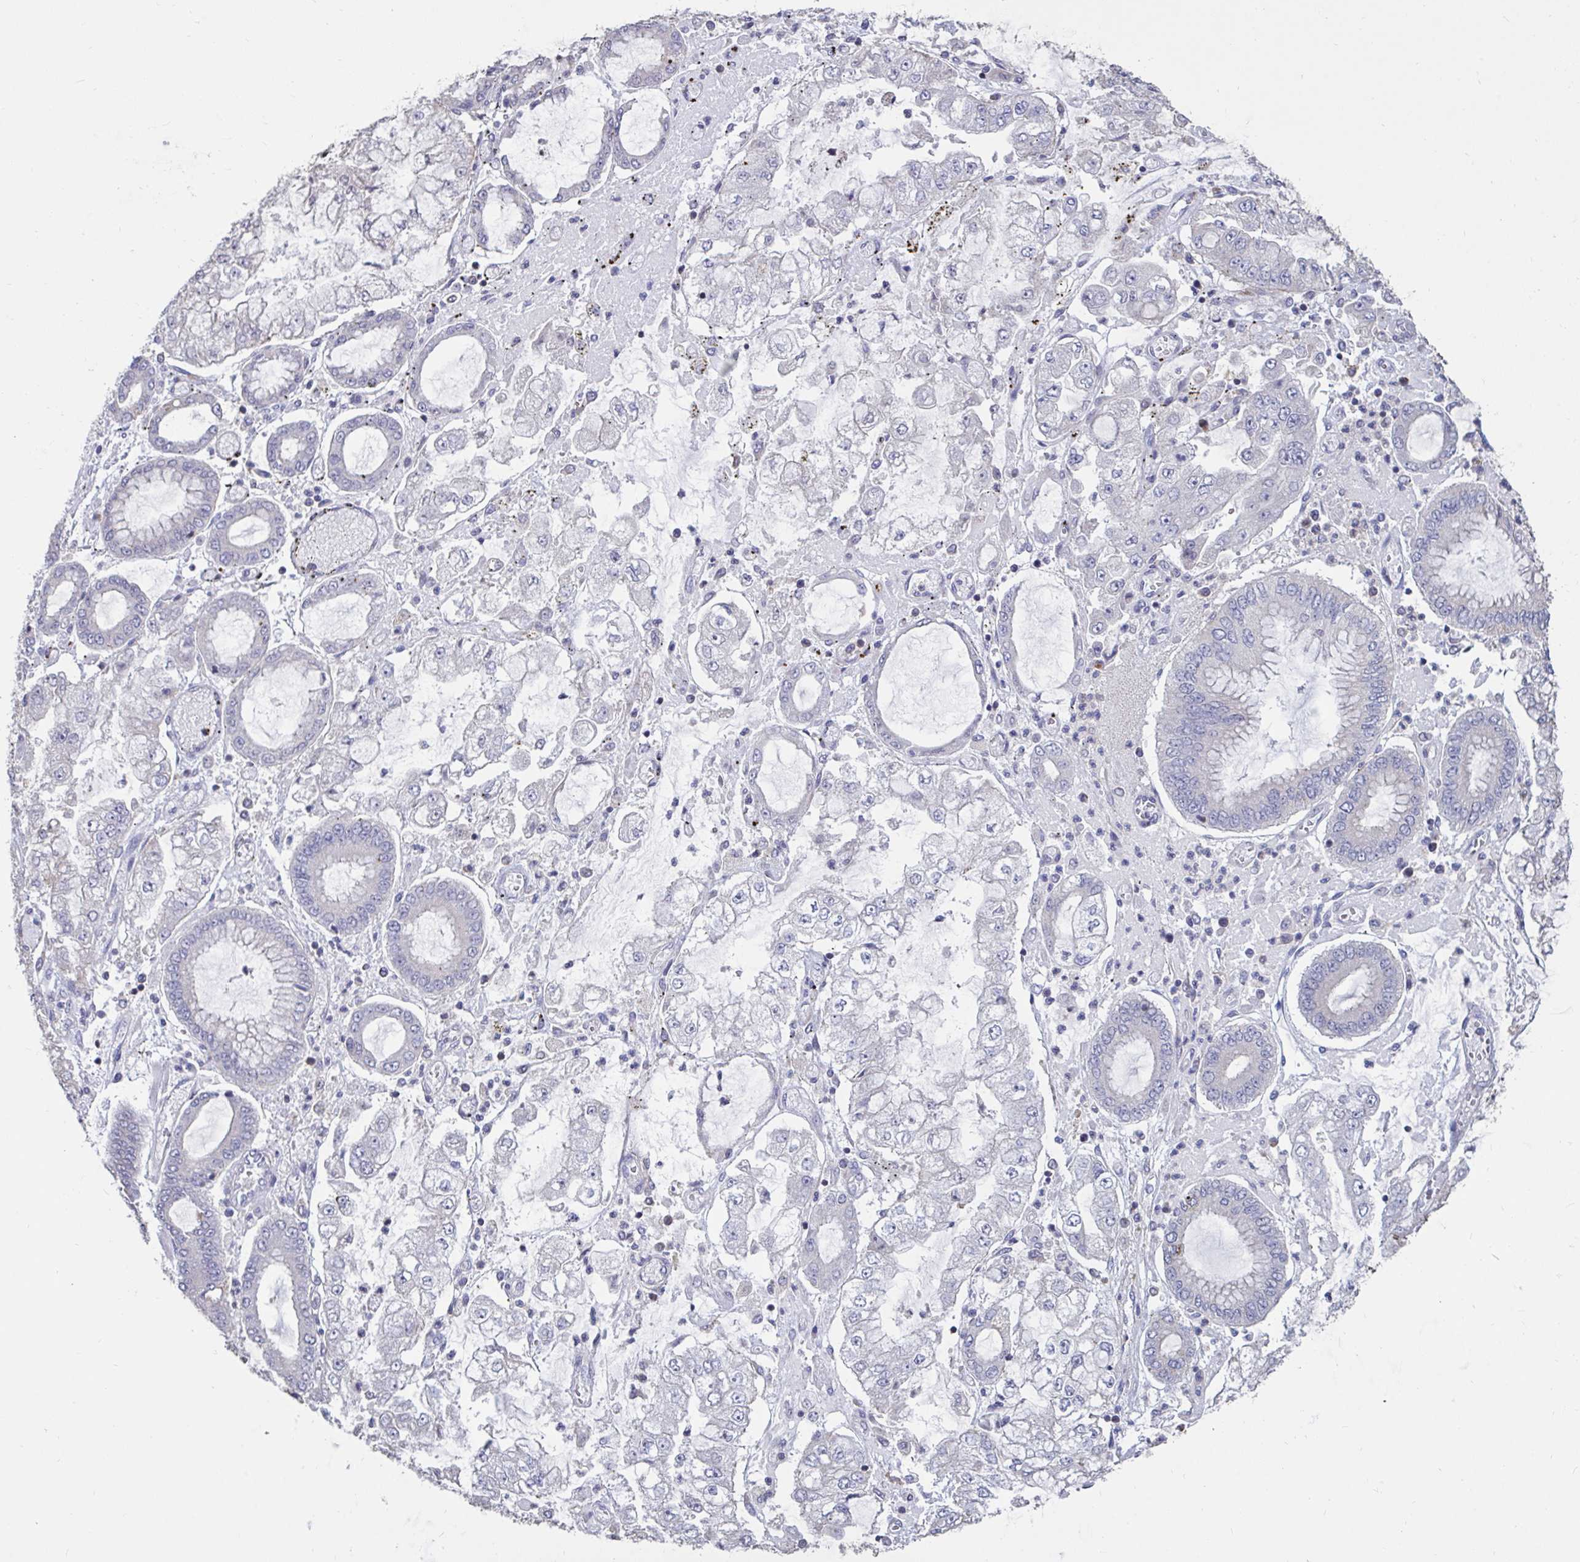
{"staining": {"intensity": "negative", "quantity": "none", "location": "none"}, "tissue": "stomach cancer", "cell_type": "Tumor cells", "image_type": "cancer", "snomed": [{"axis": "morphology", "description": "Adenocarcinoma, NOS"}, {"axis": "topography", "description": "Stomach"}], "caption": "High power microscopy histopathology image of an immunohistochemistry (IHC) micrograph of stomach adenocarcinoma, revealing no significant staining in tumor cells.", "gene": "DDX39A", "patient": {"sex": "male", "age": 76}}